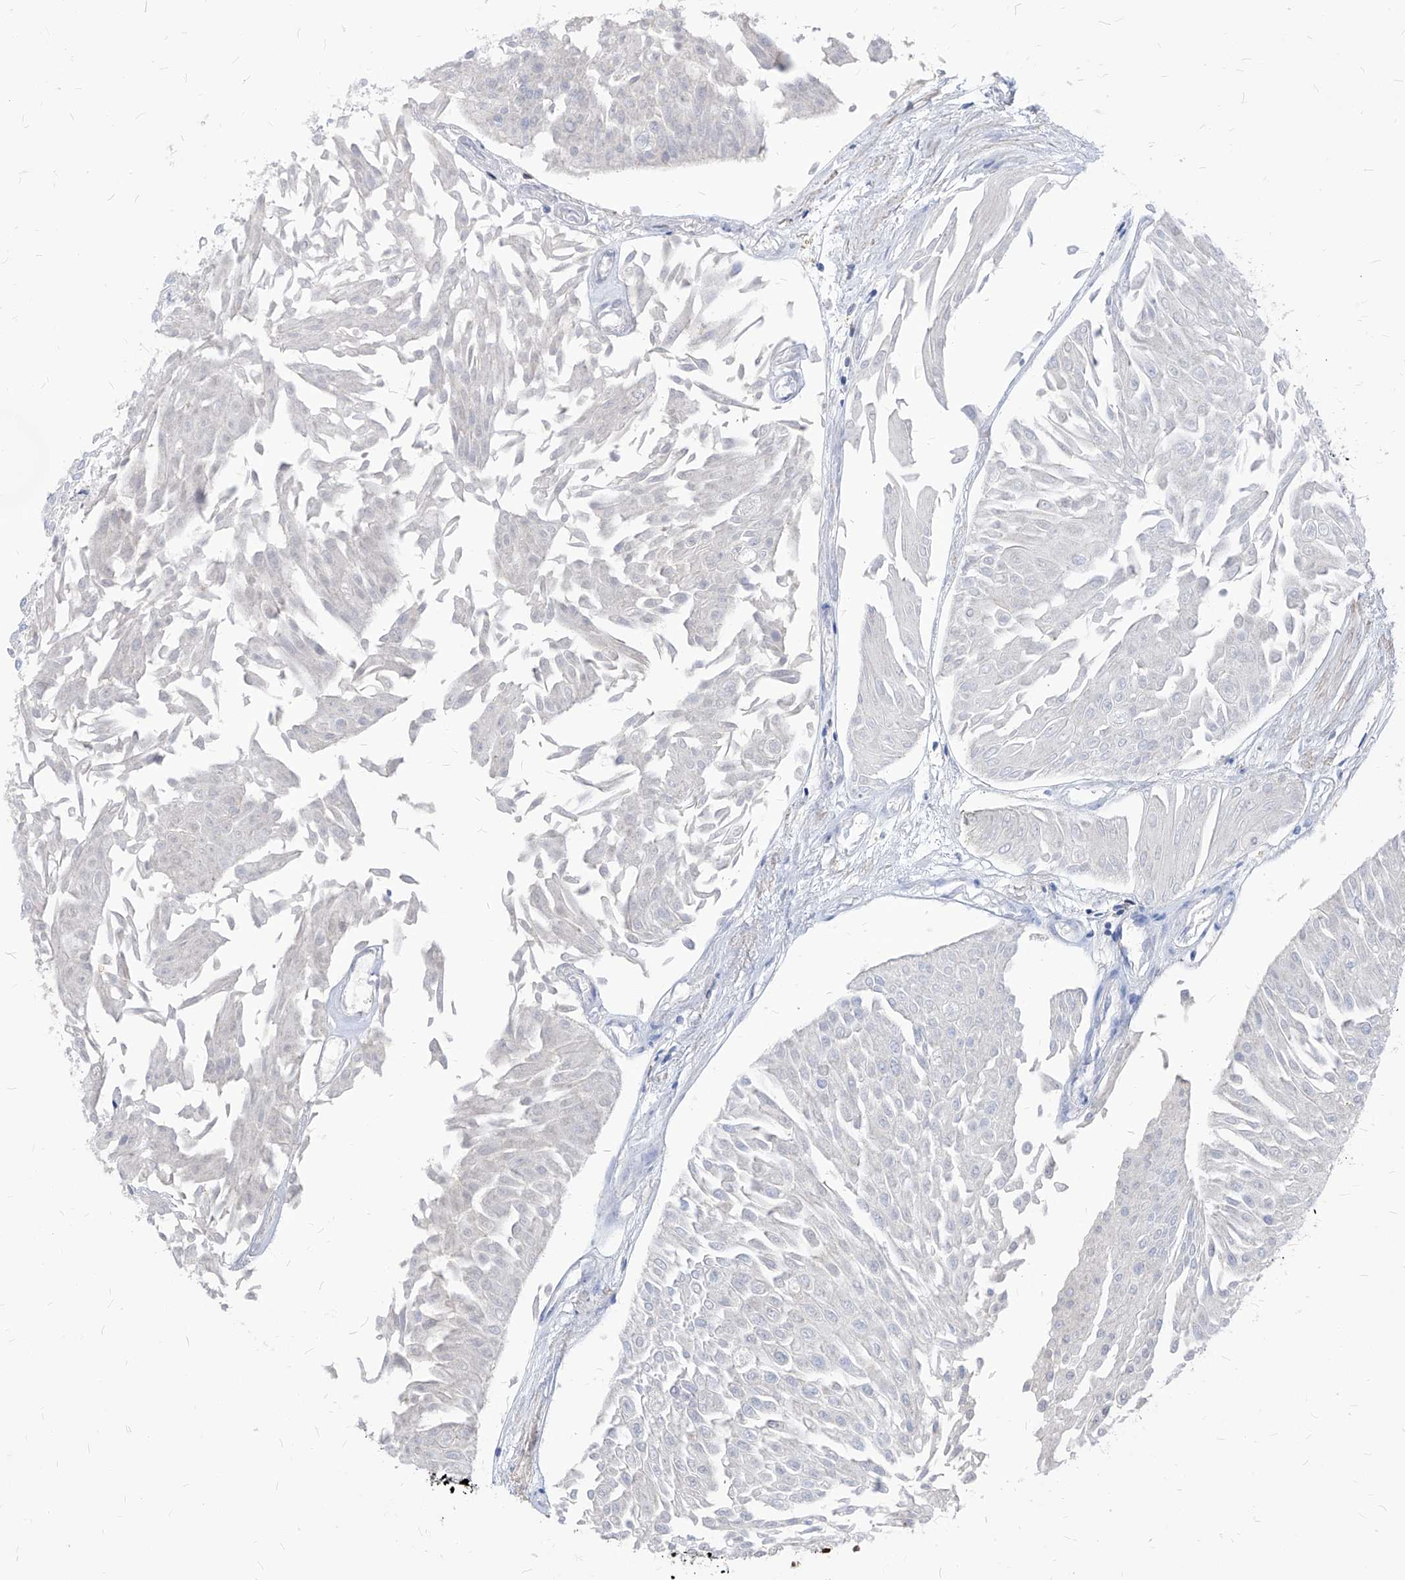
{"staining": {"intensity": "negative", "quantity": "none", "location": "none"}, "tissue": "urothelial cancer", "cell_type": "Tumor cells", "image_type": "cancer", "snomed": [{"axis": "morphology", "description": "Urothelial carcinoma, Low grade"}, {"axis": "topography", "description": "Urinary bladder"}], "caption": "IHC of urothelial cancer reveals no staining in tumor cells.", "gene": "ABRACL", "patient": {"sex": "male", "age": 67}}